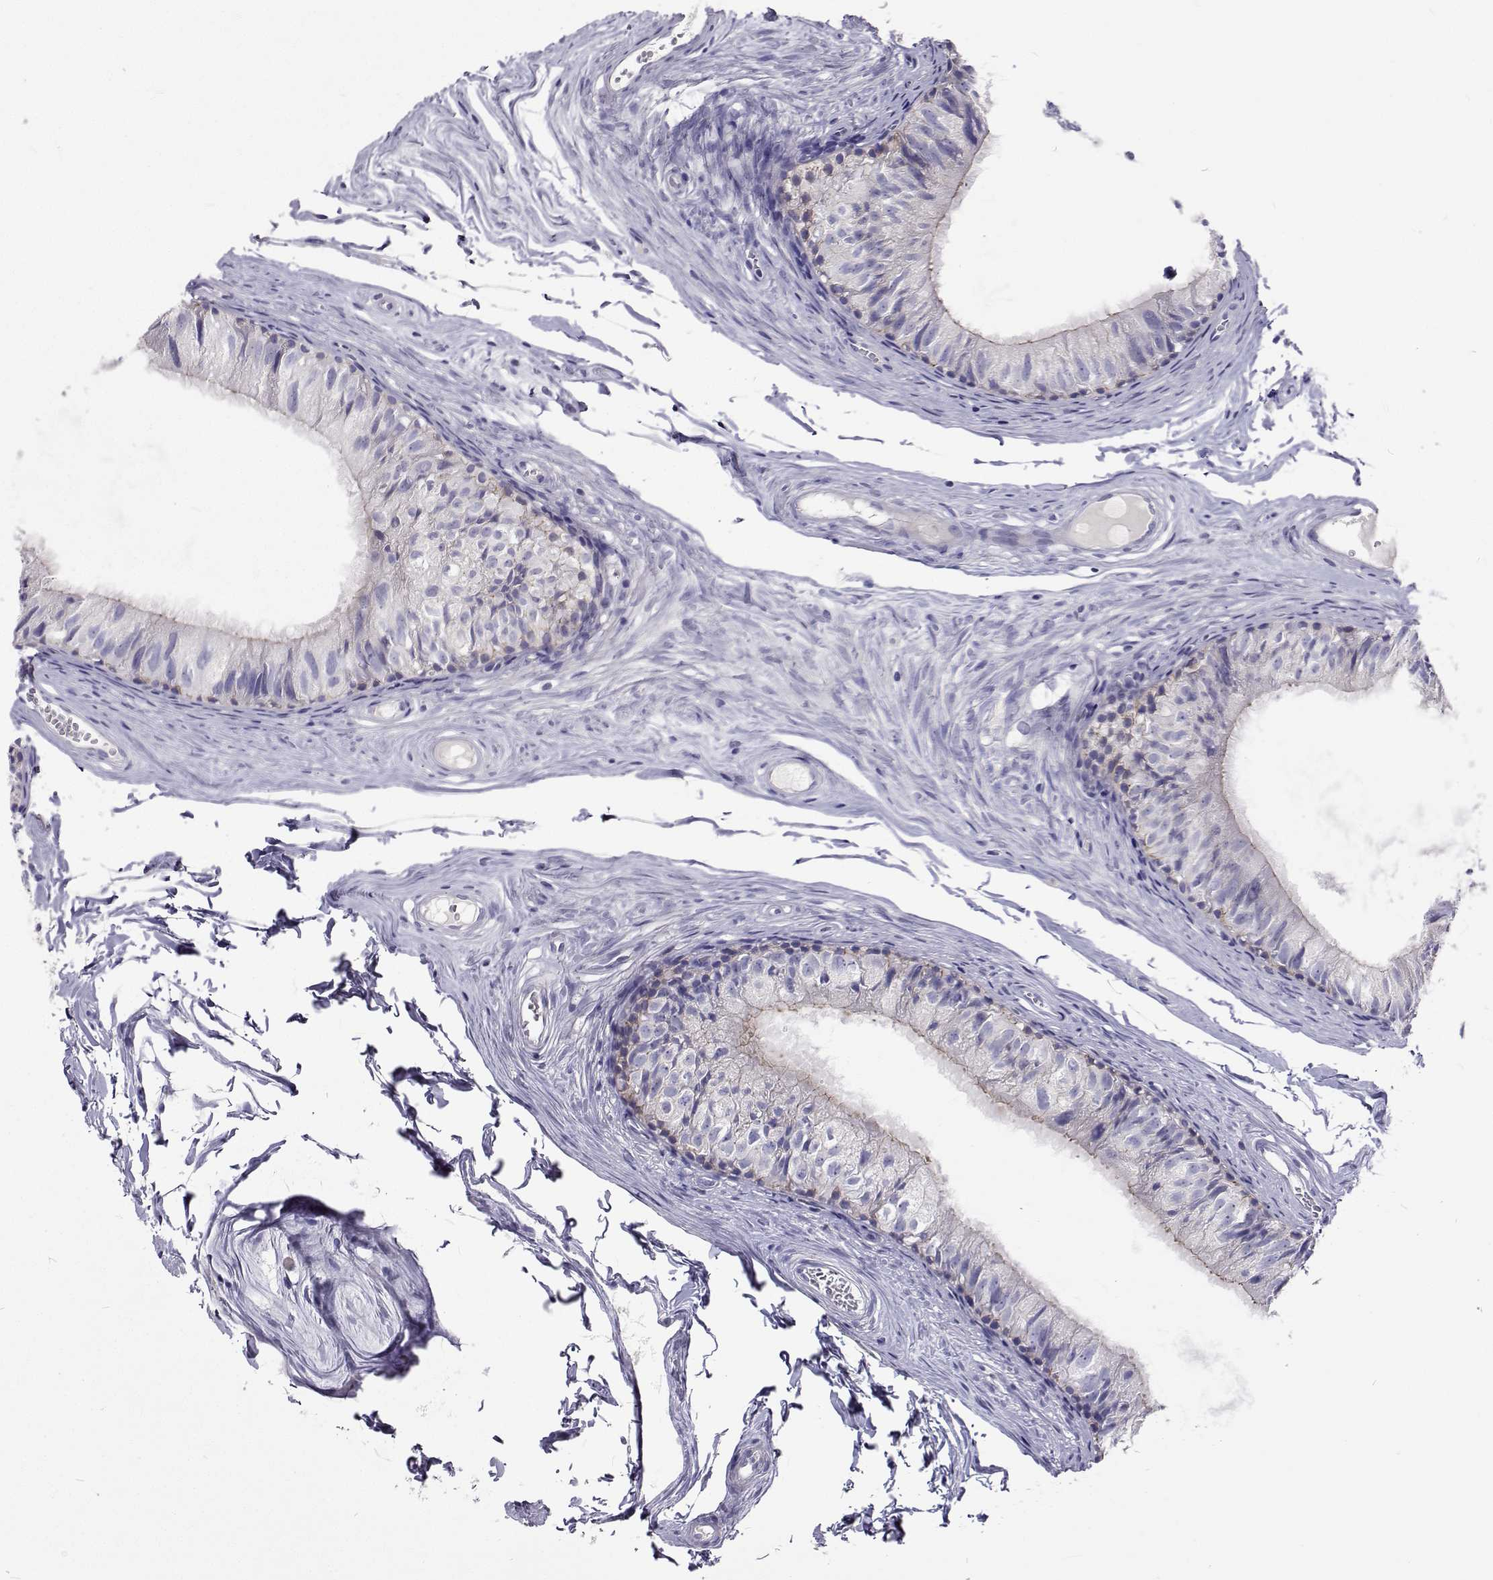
{"staining": {"intensity": "weak", "quantity": "<25%", "location": "cytoplasmic/membranous"}, "tissue": "epididymis", "cell_type": "Glandular cells", "image_type": "normal", "snomed": [{"axis": "morphology", "description": "Normal tissue, NOS"}, {"axis": "topography", "description": "Epididymis"}], "caption": "An immunohistochemistry image of normal epididymis is shown. There is no staining in glandular cells of epididymis.", "gene": "LHFPL7", "patient": {"sex": "male", "age": 45}}